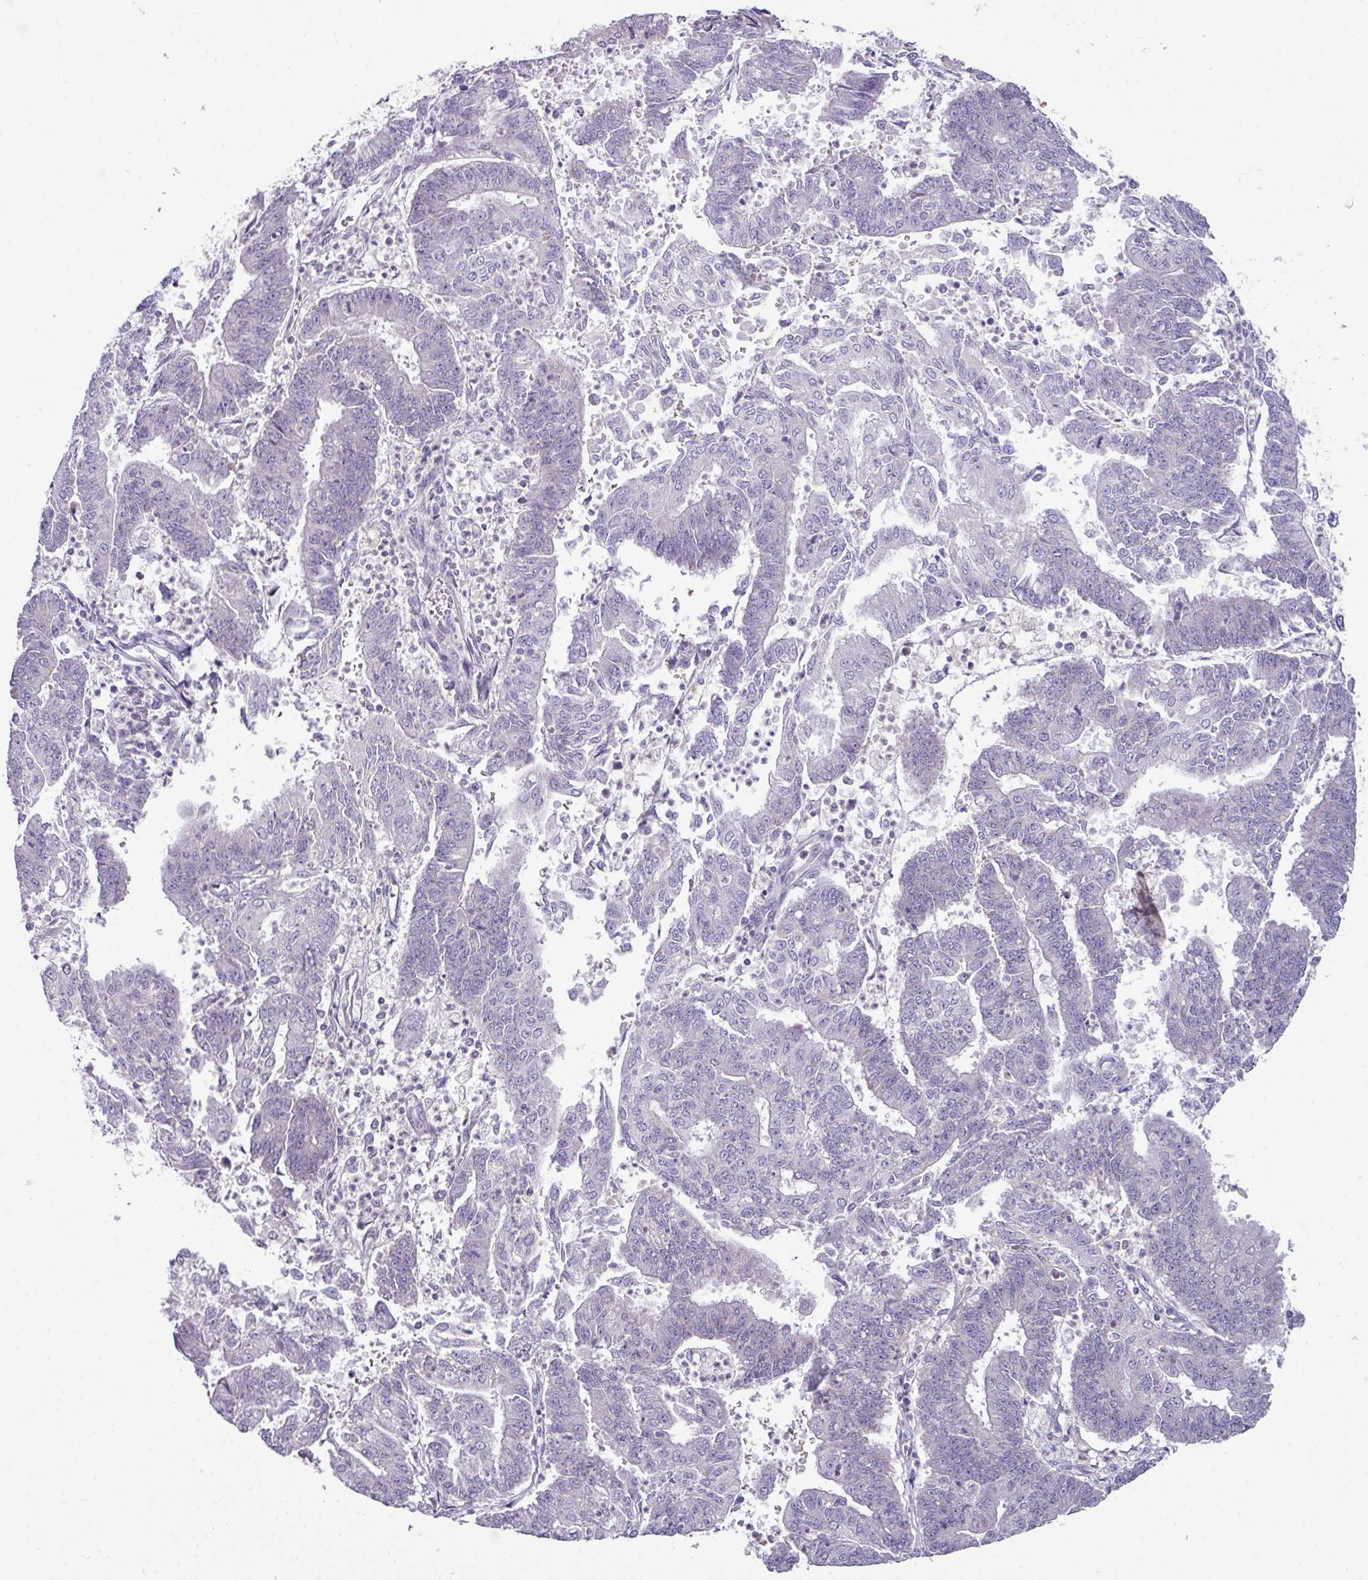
{"staining": {"intensity": "negative", "quantity": "none", "location": "none"}, "tissue": "endometrial cancer", "cell_type": "Tumor cells", "image_type": "cancer", "snomed": [{"axis": "morphology", "description": "Adenocarcinoma, NOS"}, {"axis": "topography", "description": "Endometrium"}], "caption": "A photomicrograph of adenocarcinoma (endometrial) stained for a protein reveals no brown staining in tumor cells. (DAB (3,3'-diaminobenzidine) IHC, high magnification).", "gene": "STAT5A", "patient": {"sex": "female", "age": 73}}